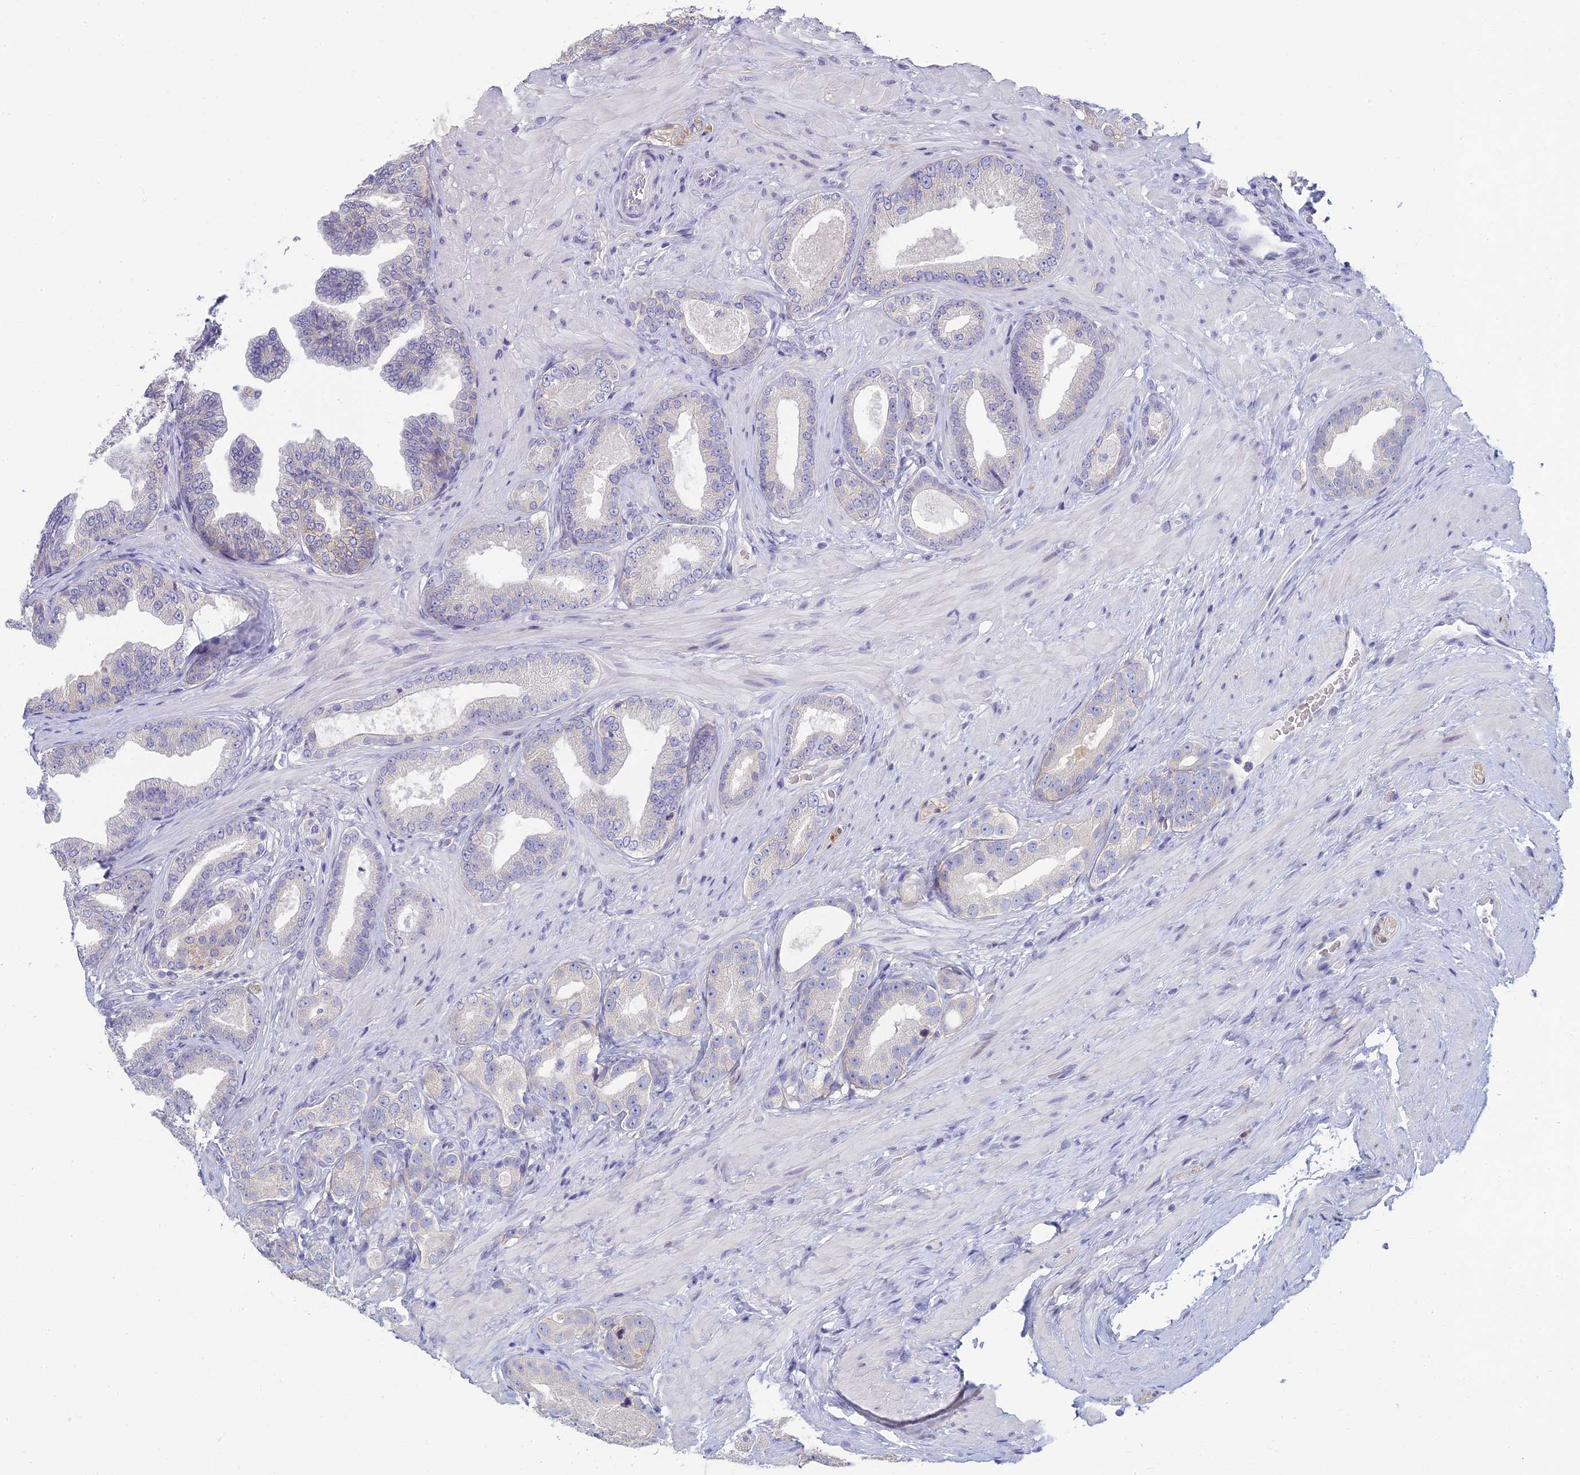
{"staining": {"intensity": "negative", "quantity": "none", "location": "none"}, "tissue": "prostate cancer", "cell_type": "Tumor cells", "image_type": "cancer", "snomed": [{"axis": "morphology", "description": "Adenocarcinoma, Low grade"}, {"axis": "topography", "description": "Prostate"}], "caption": "DAB immunohistochemical staining of human prostate adenocarcinoma (low-grade) demonstrates no significant expression in tumor cells.", "gene": "NEURL1", "patient": {"sex": "male", "age": 63}}